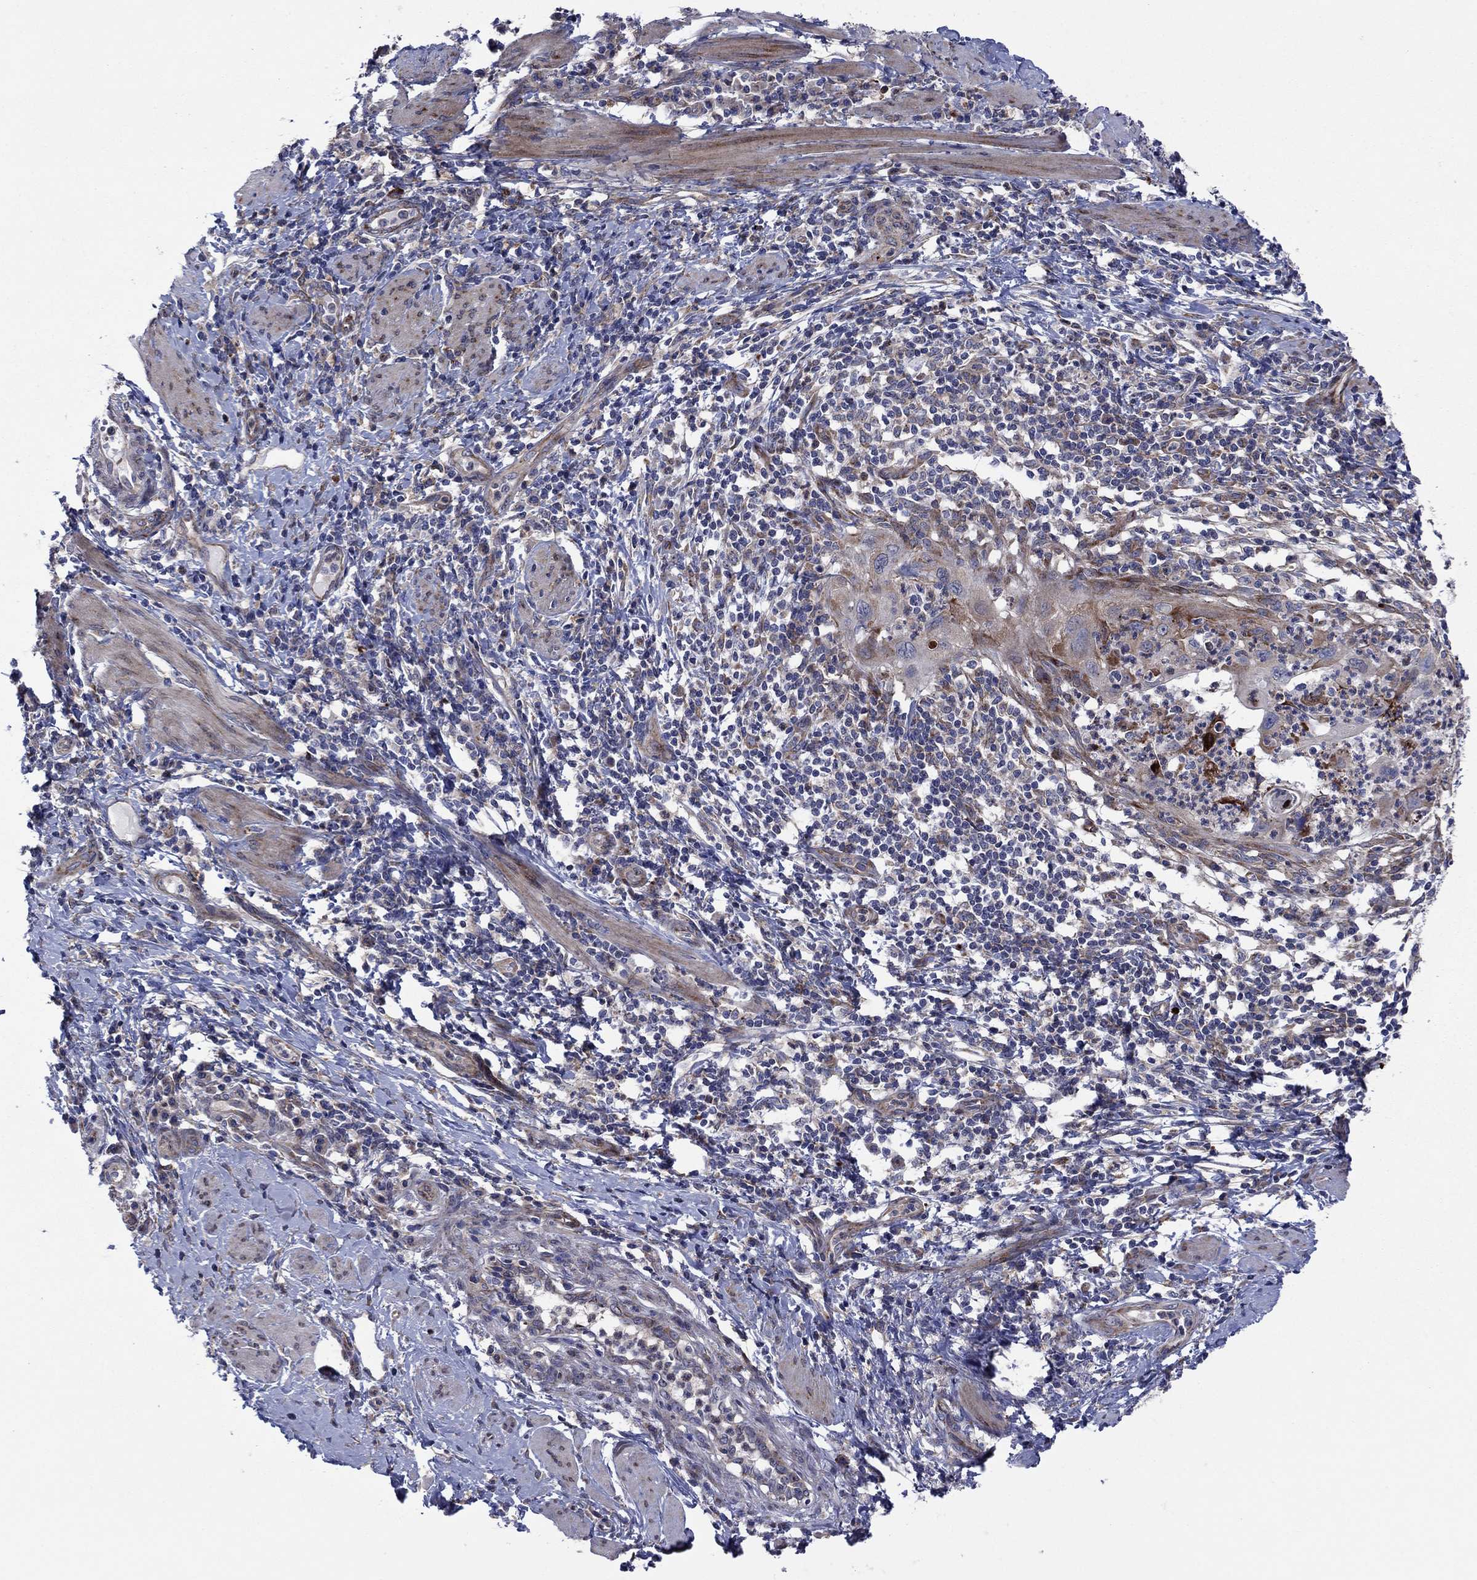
{"staining": {"intensity": "strong", "quantity": "<25%", "location": "cytoplasmic/membranous"}, "tissue": "cervical cancer", "cell_type": "Tumor cells", "image_type": "cancer", "snomed": [{"axis": "morphology", "description": "Squamous cell carcinoma, NOS"}, {"axis": "topography", "description": "Cervix"}], "caption": "Immunohistochemical staining of human cervical cancer exhibits strong cytoplasmic/membranous protein positivity in approximately <25% of tumor cells.", "gene": "GPR155", "patient": {"sex": "female", "age": 26}}